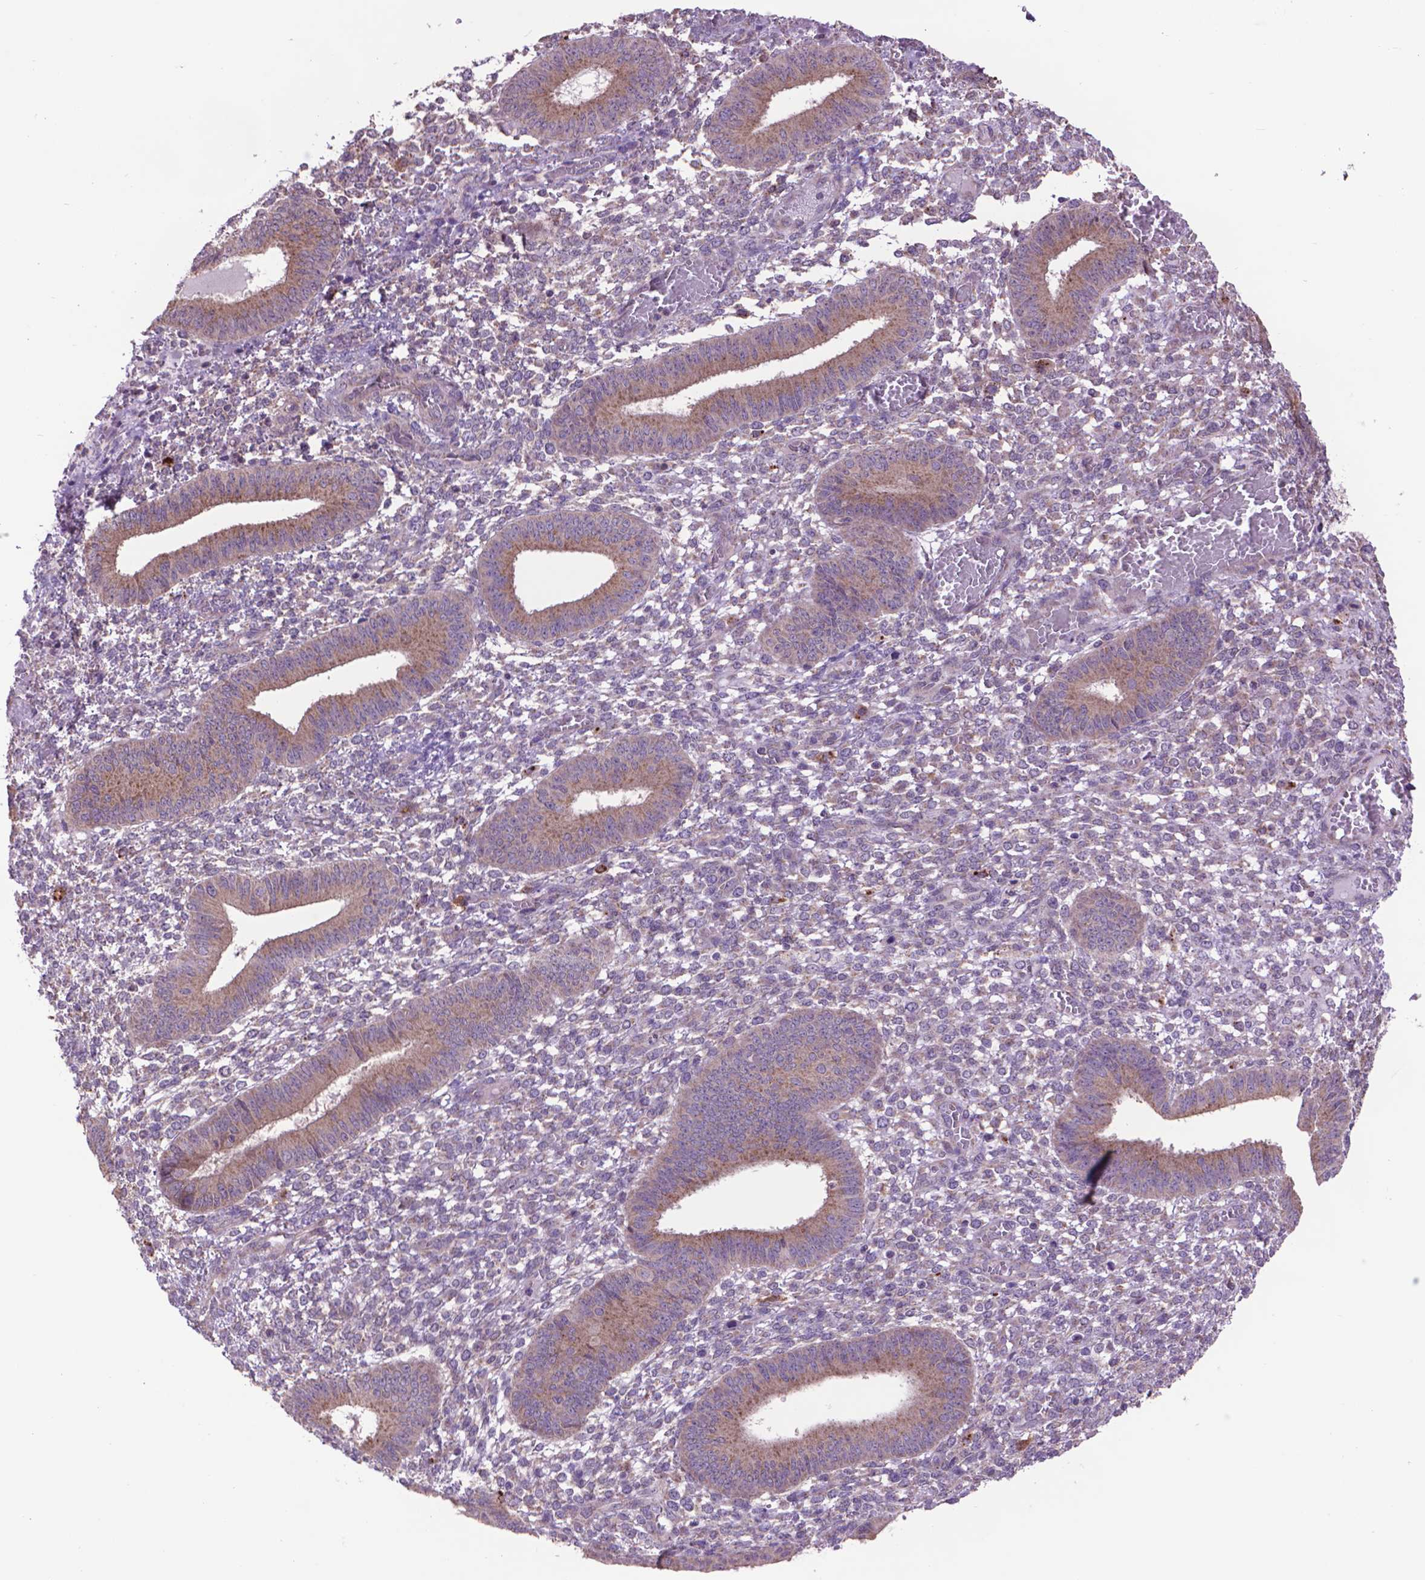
{"staining": {"intensity": "weak", "quantity": "<25%", "location": "cytoplasmic/membranous"}, "tissue": "endometrium", "cell_type": "Cells in endometrial stroma", "image_type": "normal", "snomed": [{"axis": "morphology", "description": "Normal tissue, NOS"}, {"axis": "topography", "description": "Endometrium"}], "caption": "DAB immunohistochemical staining of benign endometrium demonstrates no significant expression in cells in endometrial stroma.", "gene": "GLB1", "patient": {"sex": "female", "age": 42}}